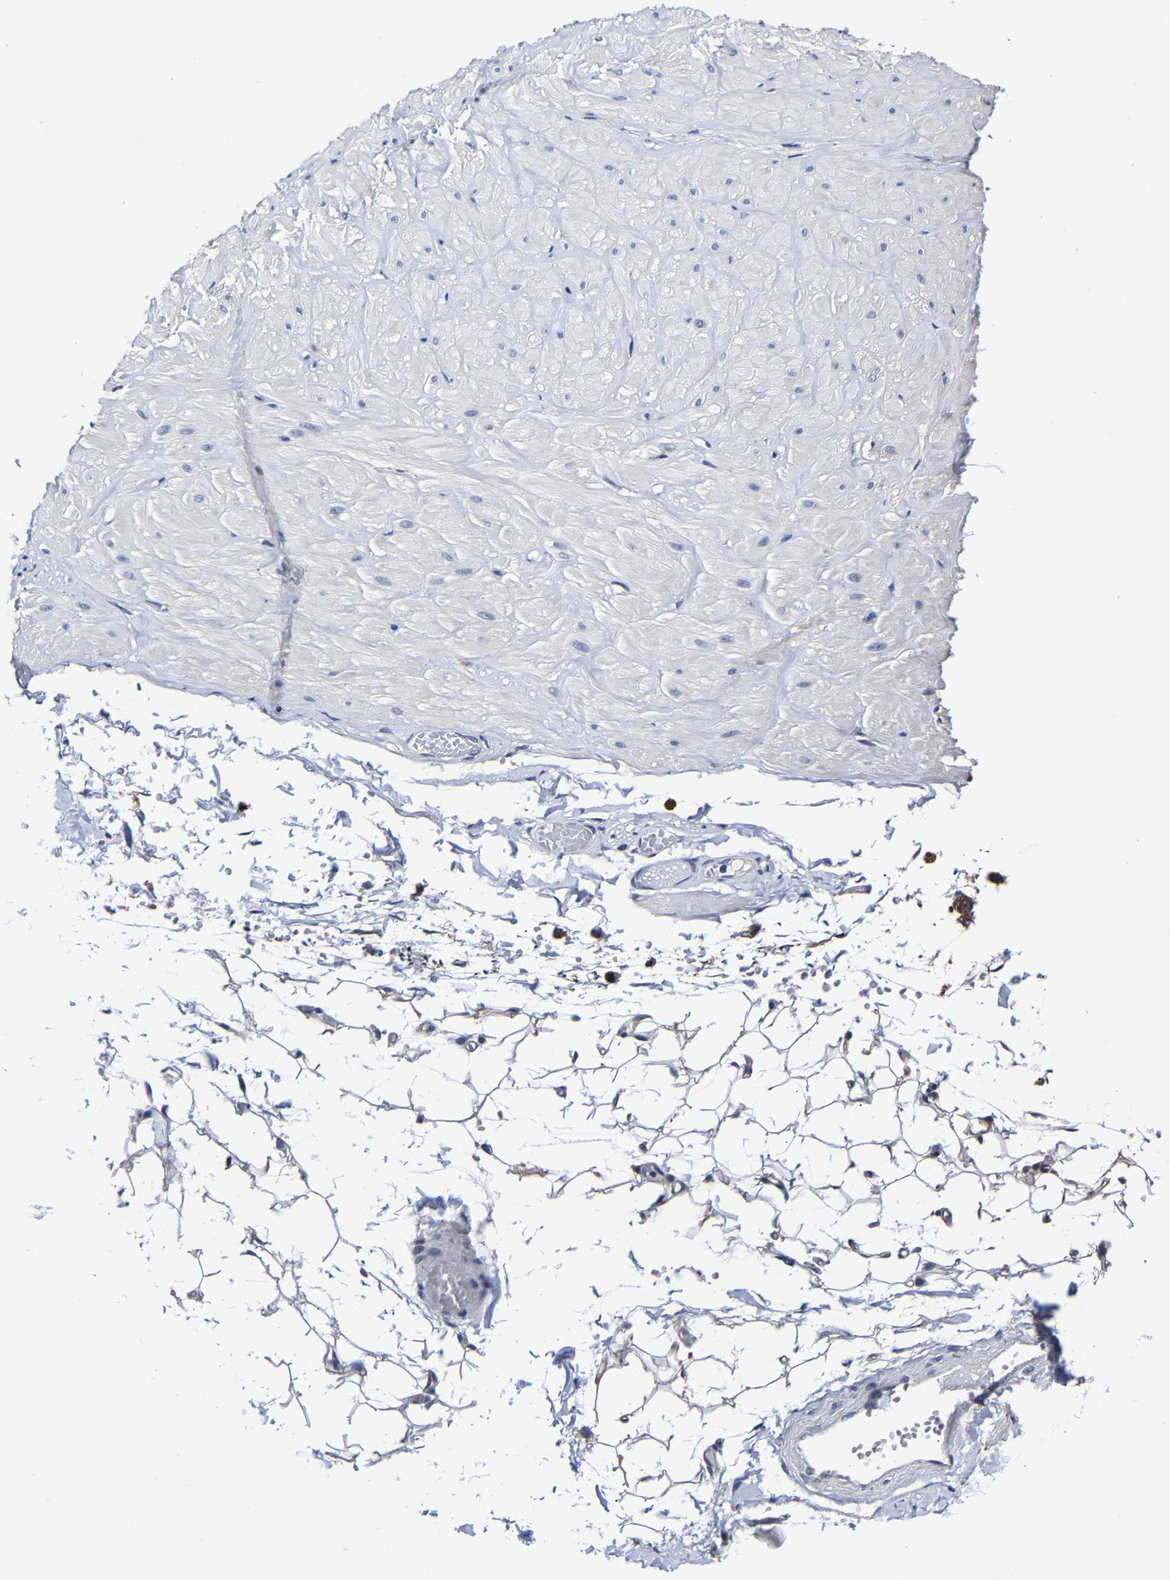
{"staining": {"intensity": "negative", "quantity": "none", "location": "none"}, "tissue": "adipose tissue", "cell_type": "Adipocytes", "image_type": "normal", "snomed": [{"axis": "morphology", "description": "Normal tissue, NOS"}, {"axis": "topography", "description": "Adipose tissue"}, {"axis": "topography", "description": "Vascular tissue"}, {"axis": "topography", "description": "Peripheral nerve tissue"}], "caption": "Adipose tissue stained for a protein using immunohistochemistry (IHC) demonstrates no staining adipocytes.", "gene": "AASS", "patient": {"sex": "male", "age": 25}}